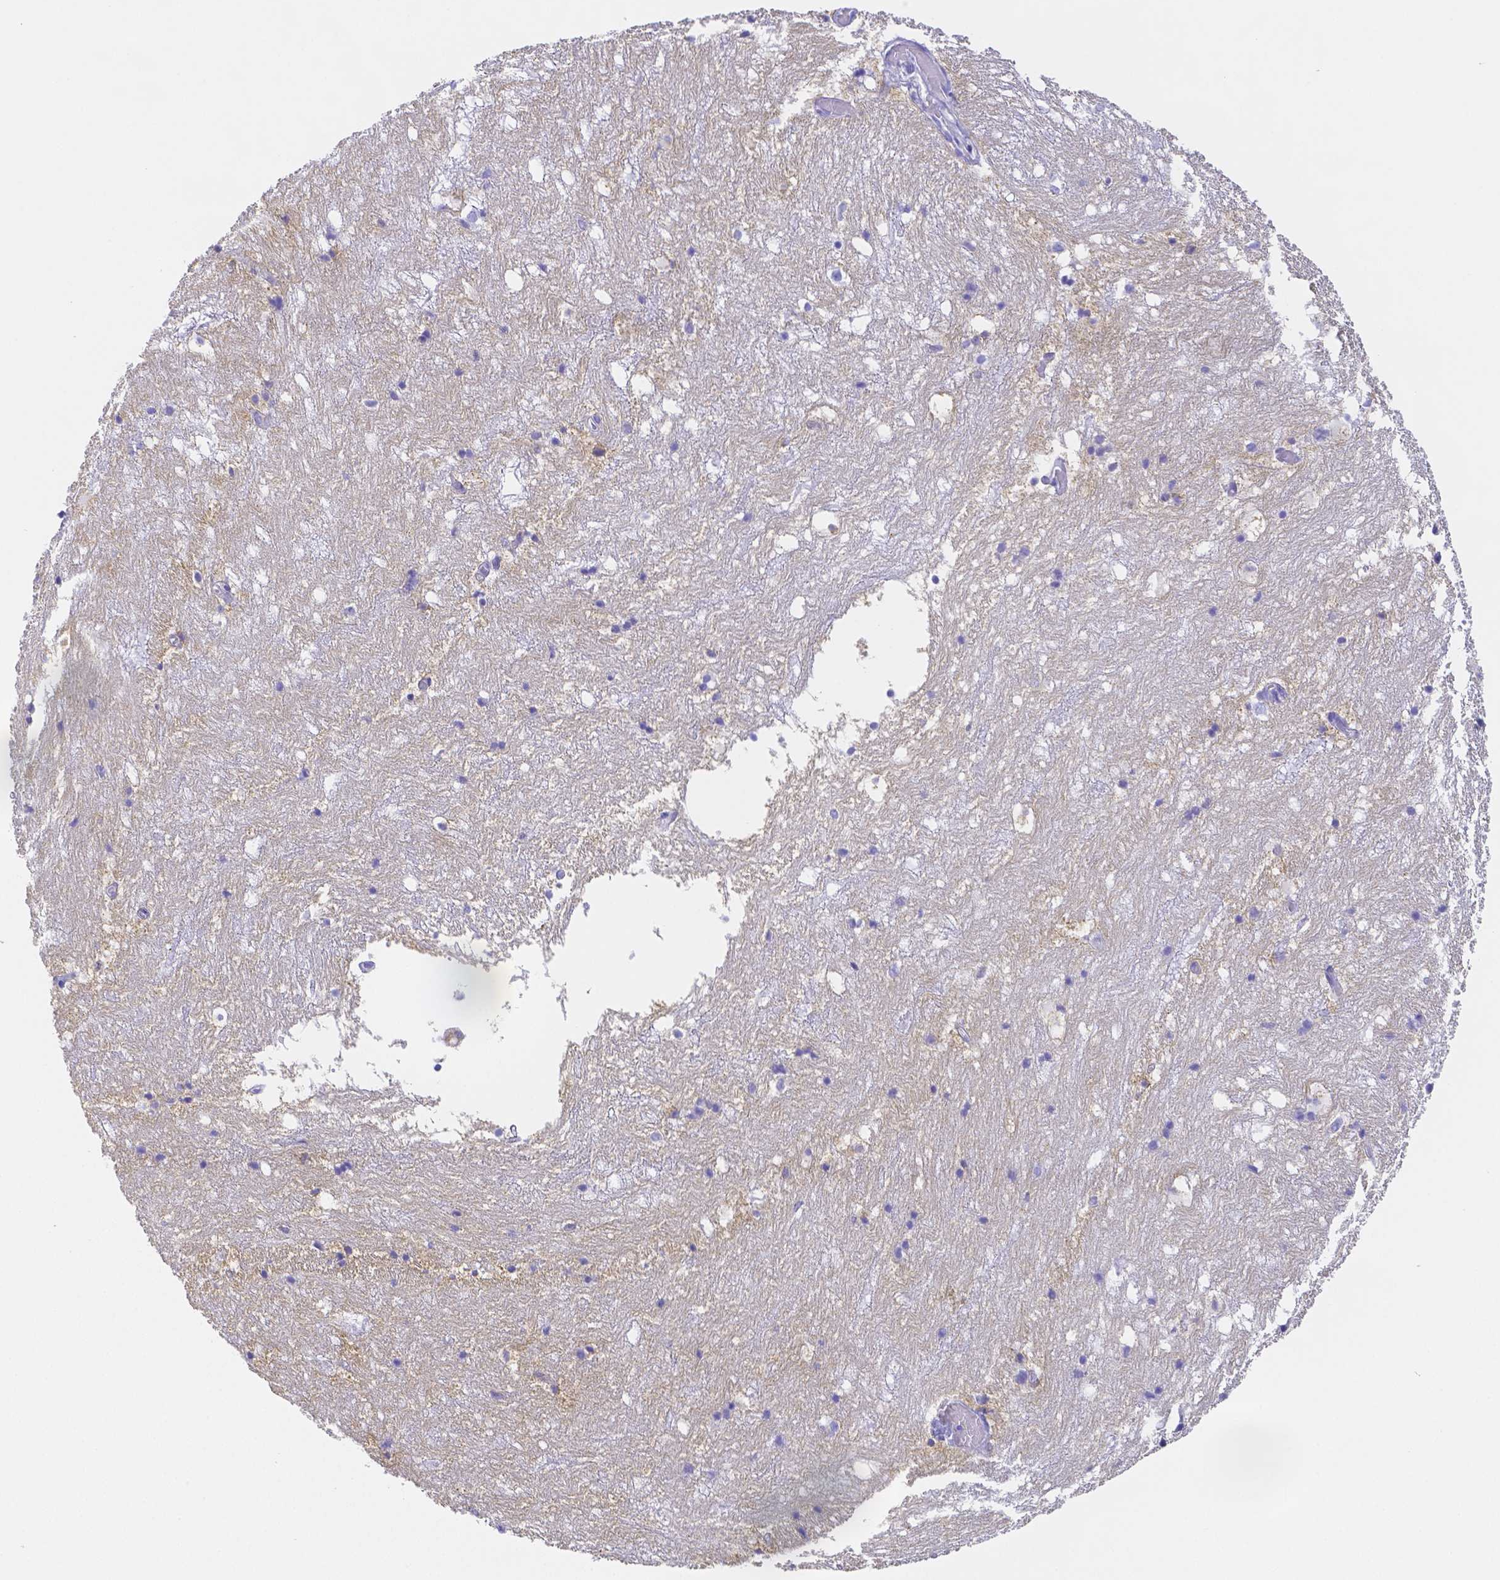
{"staining": {"intensity": "negative", "quantity": "none", "location": "none"}, "tissue": "hippocampus", "cell_type": "Glial cells", "image_type": "normal", "snomed": [{"axis": "morphology", "description": "Normal tissue, NOS"}, {"axis": "topography", "description": "Hippocampus"}], "caption": "Immunohistochemistry (IHC) photomicrograph of normal human hippocampus stained for a protein (brown), which demonstrates no positivity in glial cells. (Immunohistochemistry (IHC), brightfield microscopy, high magnification).", "gene": "ZG16B", "patient": {"sex": "female", "age": 52}}